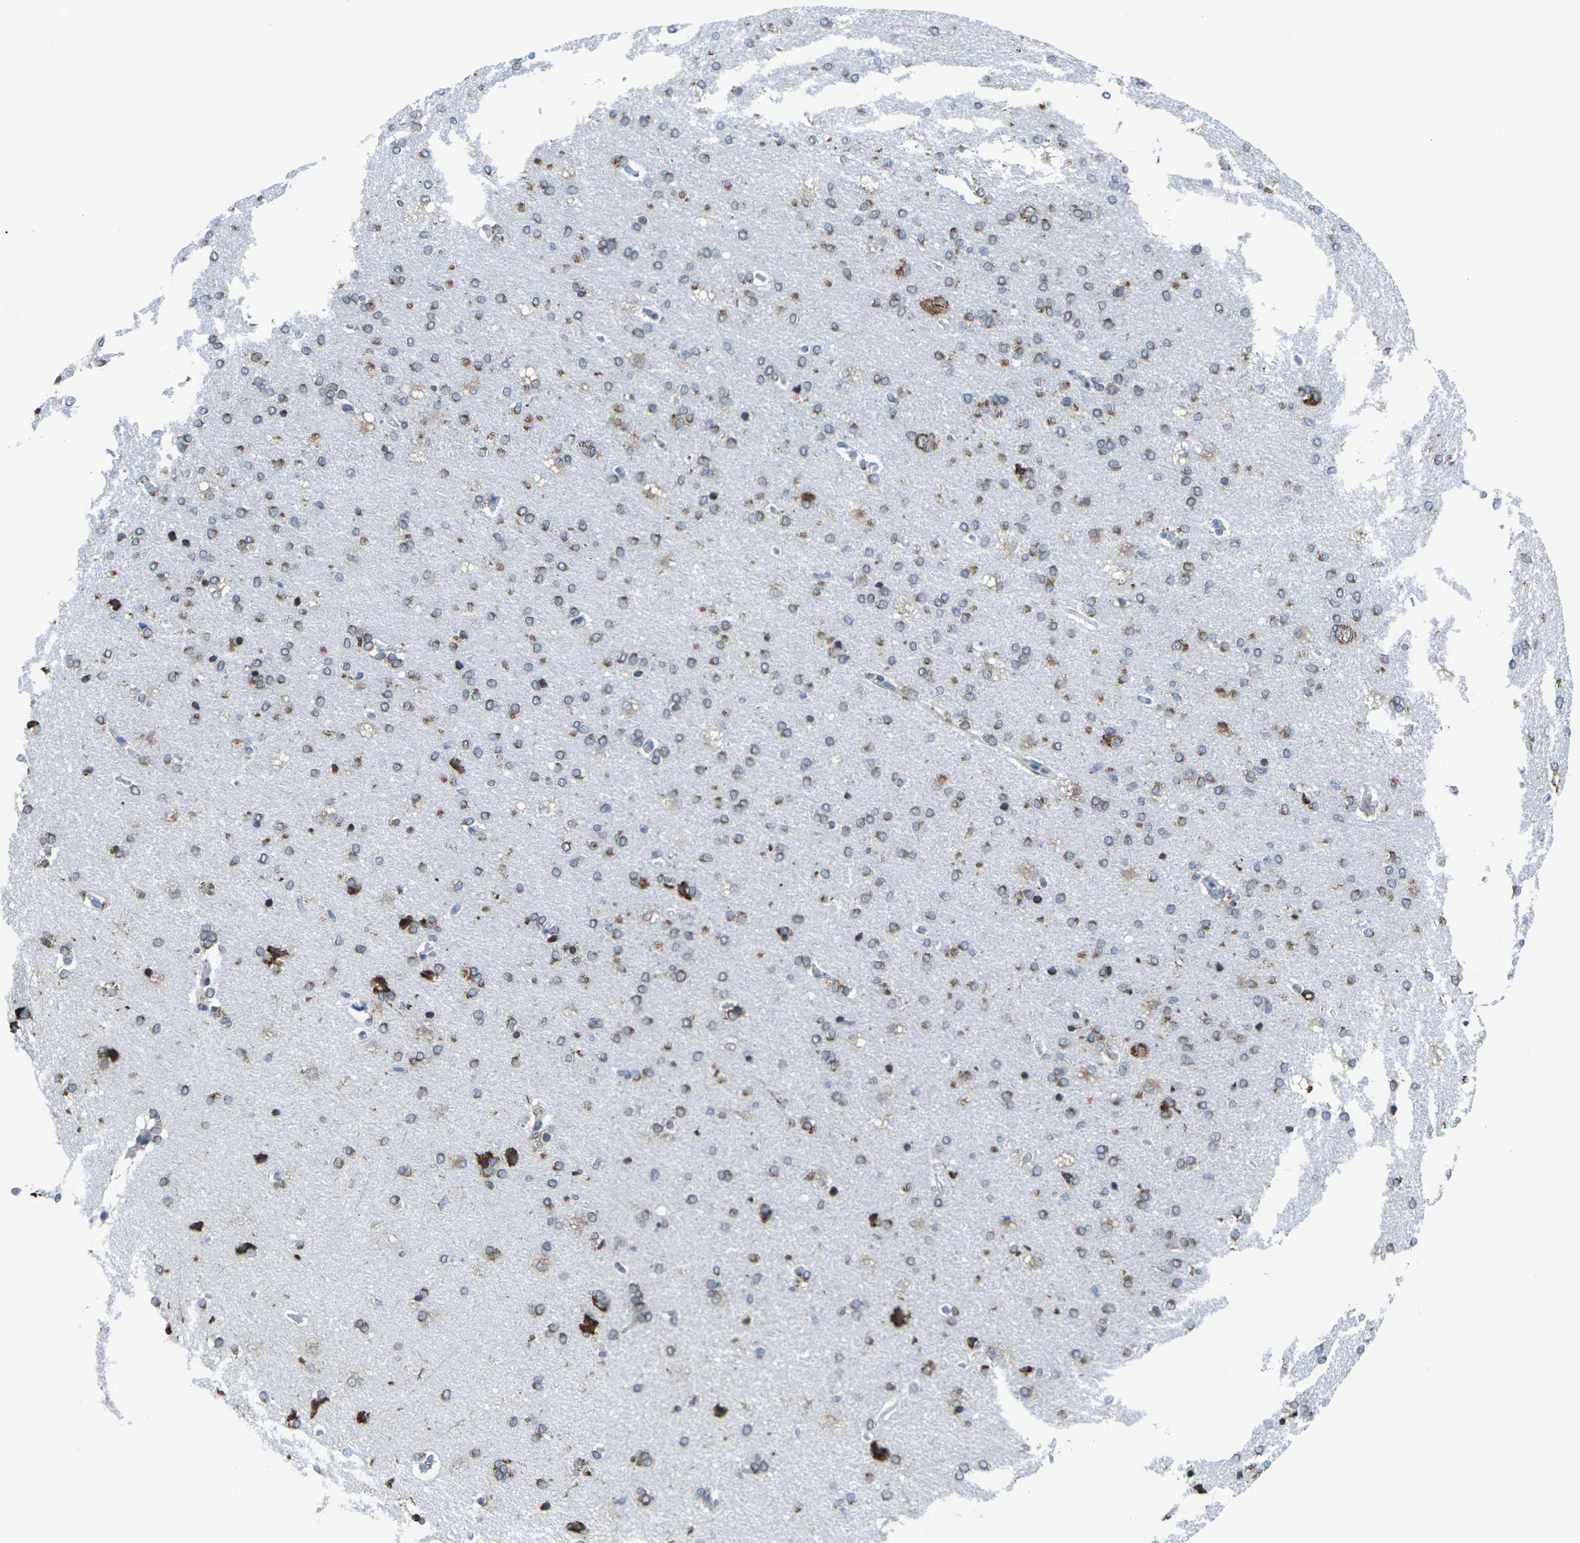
{"staining": {"intensity": "weak", "quantity": ">75%", "location": "cytoplasmic/membranous"}, "tissue": "cerebral cortex", "cell_type": "Endothelial cells", "image_type": "normal", "snomed": [{"axis": "morphology", "description": "Normal tissue, NOS"}, {"axis": "topography", "description": "Cerebral cortex"}], "caption": "Endothelial cells display low levels of weak cytoplasmic/membranous positivity in about >75% of cells in unremarkable cerebral cortex. (DAB = brown stain, brightfield microscopy at high magnification).", "gene": "PDZK1IP1", "patient": {"sex": "male", "age": 62}}